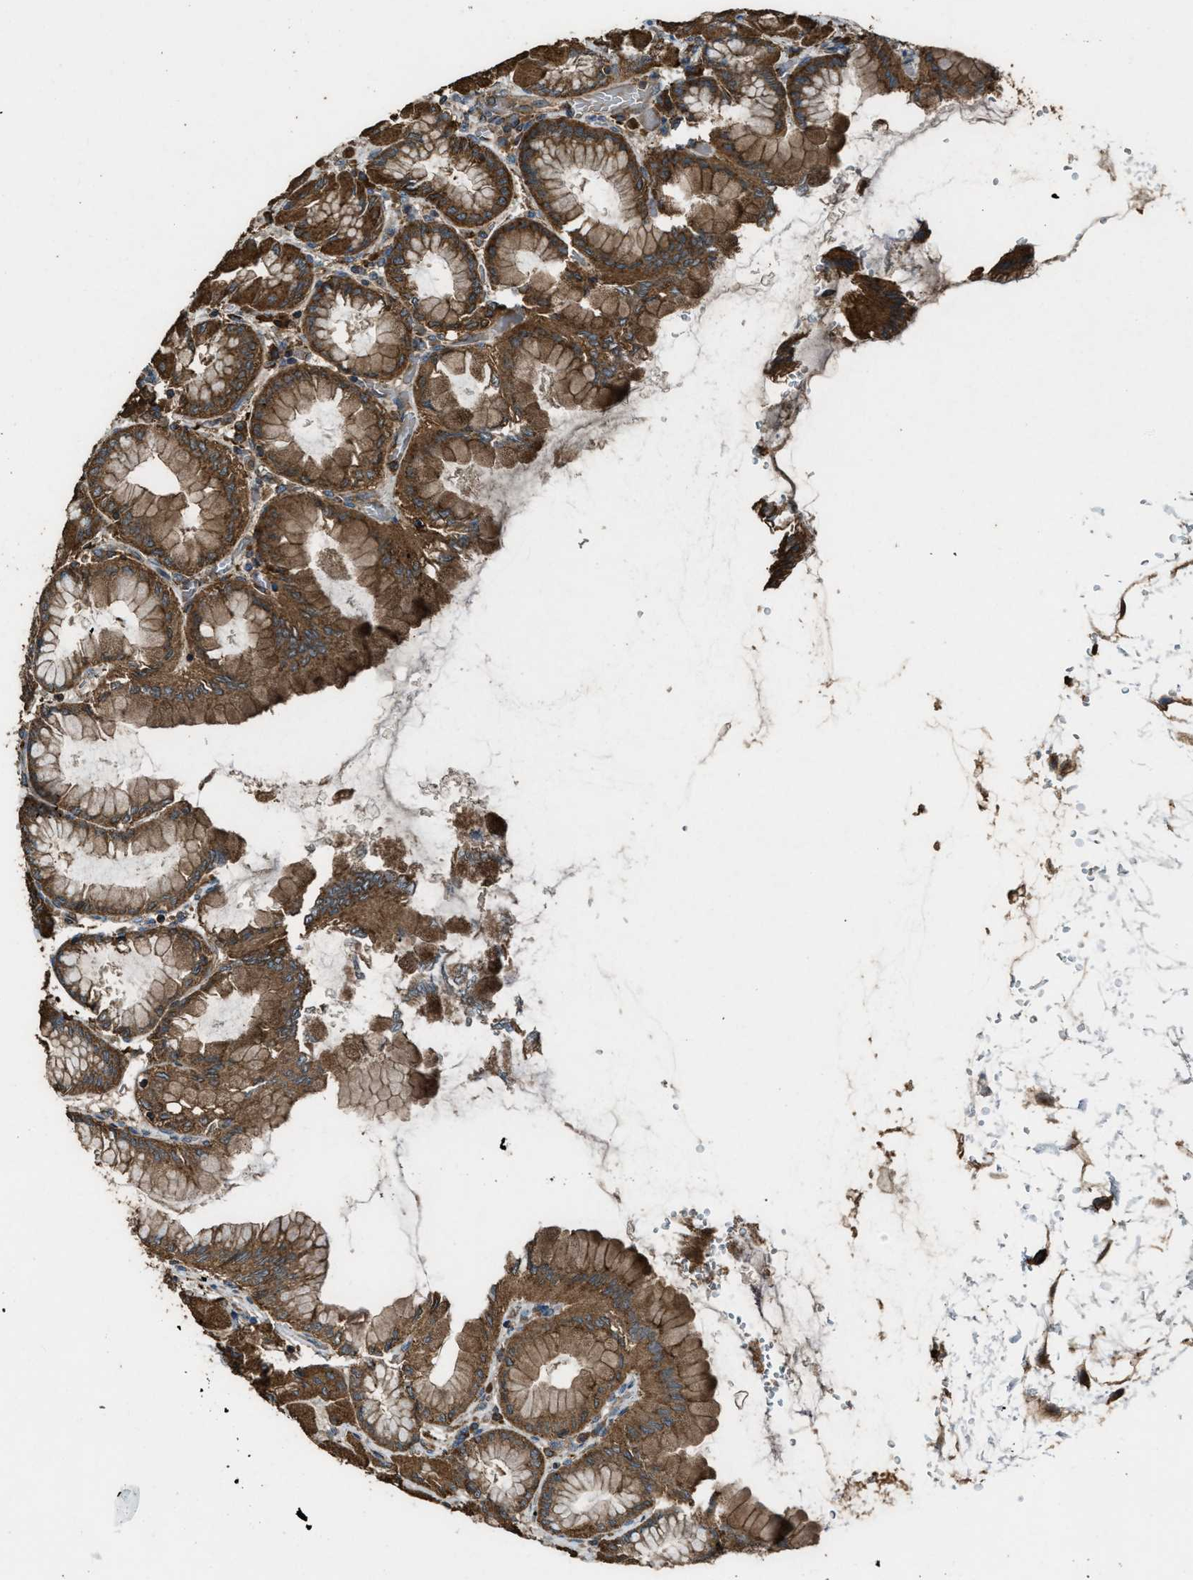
{"staining": {"intensity": "strong", "quantity": ">75%", "location": "cytoplasmic/membranous"}, "tissue": "stomach", "cell_type": "Glandular cells", "image_type": "normal", "snomed": [{"axis": "morphology", "description": "Normal tissue, NOS"}, {"axis": "topography", "description": "Stomach, upper"}], "caption": "This micrograph shows immunohistochemistry (IHC) staining of normal stomach, with high strong cytoplasmic/membranous staining in approximately >75% of glandular cells.", "gene": "MAP3K8", "patient": {"sex": "female", "age": 56}}